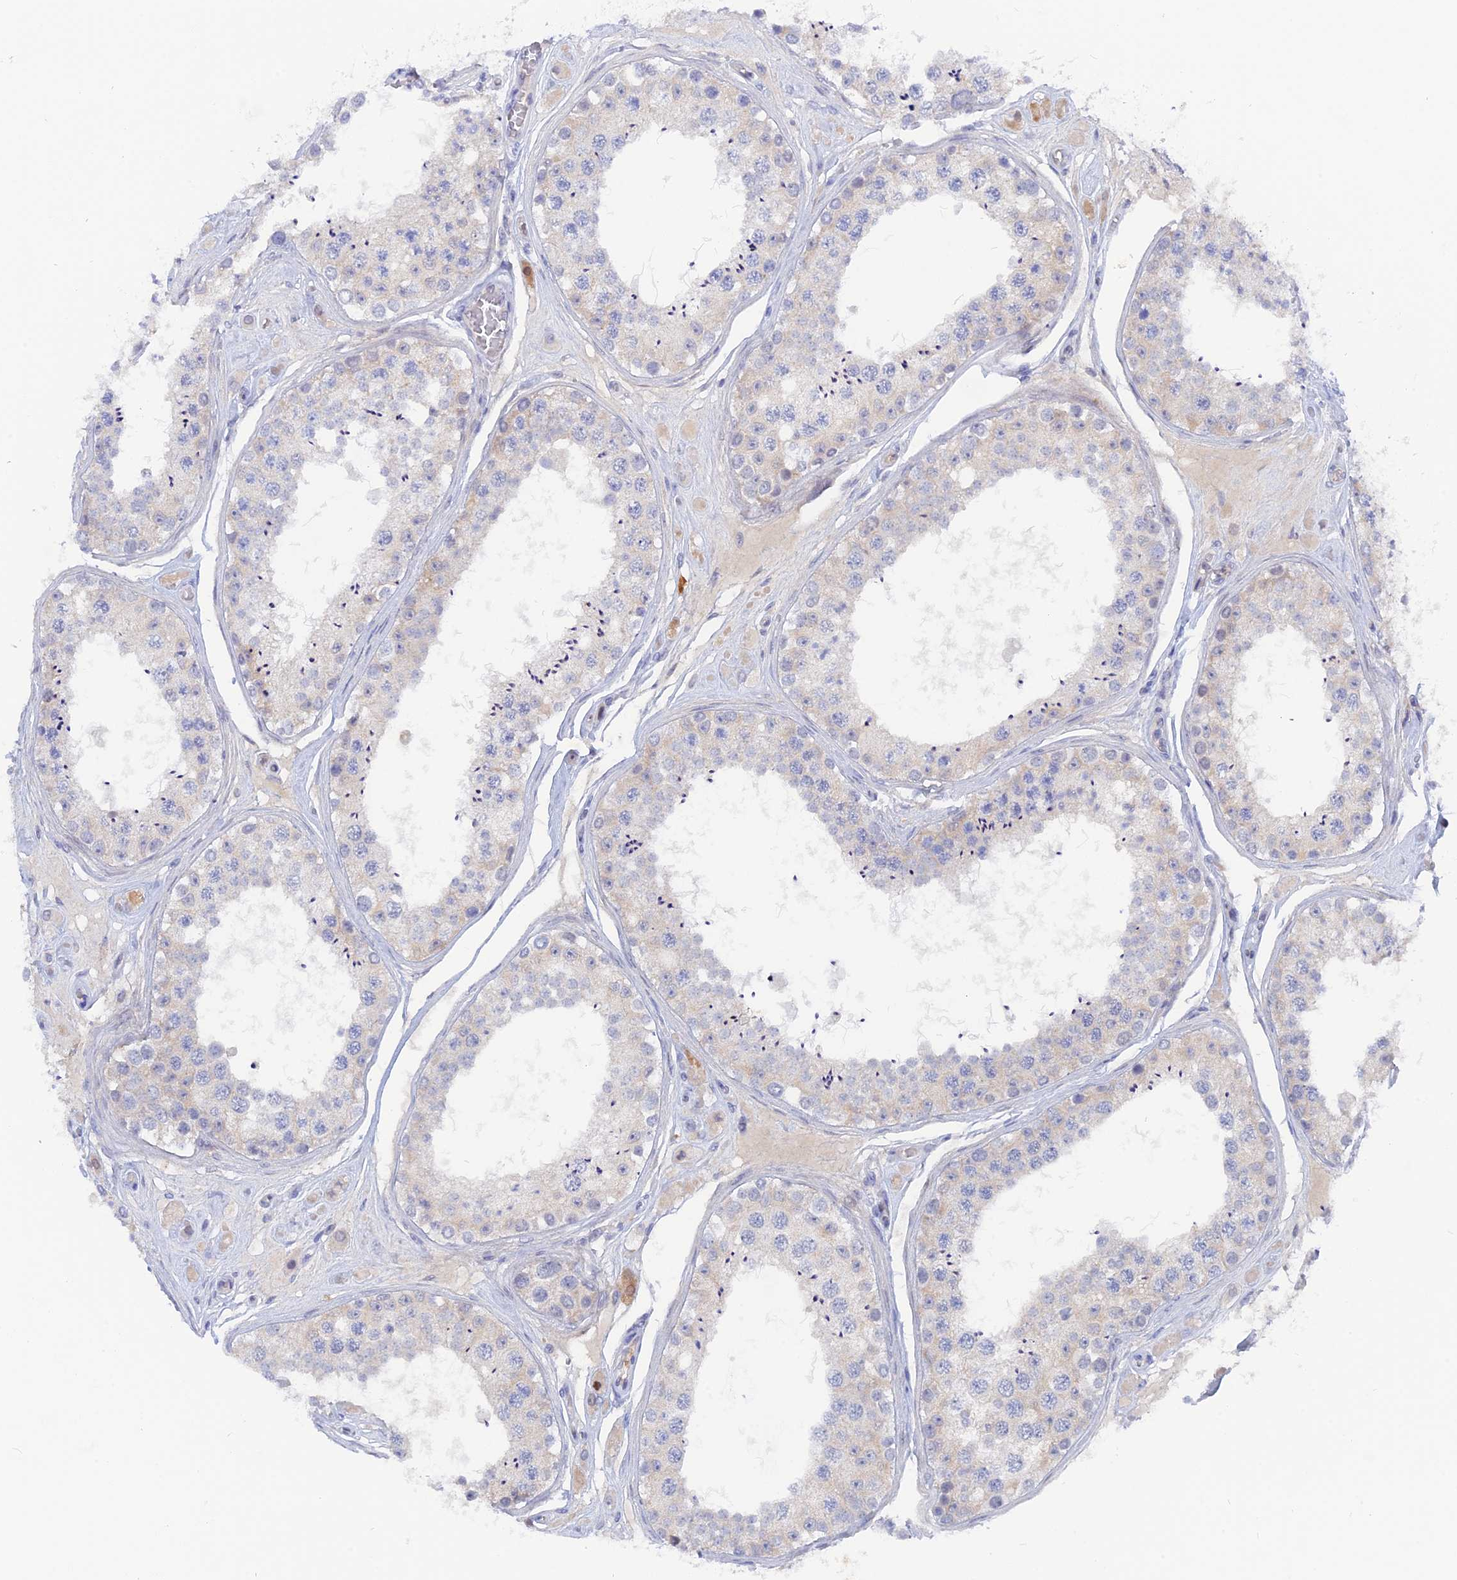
{"staining": {"intensity": "negative", "quantity": "none", "location": "none"}, "tissue": "testis", "cell_type": "Cells in seminiferous ducts", "image_type": "normal", "snomed": [{"axis": "morphology", "description": "Normal tissue, NOS"}, {"axis": "topography", "description": "Testis"}], "caption": "A high-resolution photomicrograph shows IHC staining of benign testis, which shows no significant expression in cells in seminiferous ducts.", "gene": "DACT3", "patient": {"sex": "male", "age": 25}}